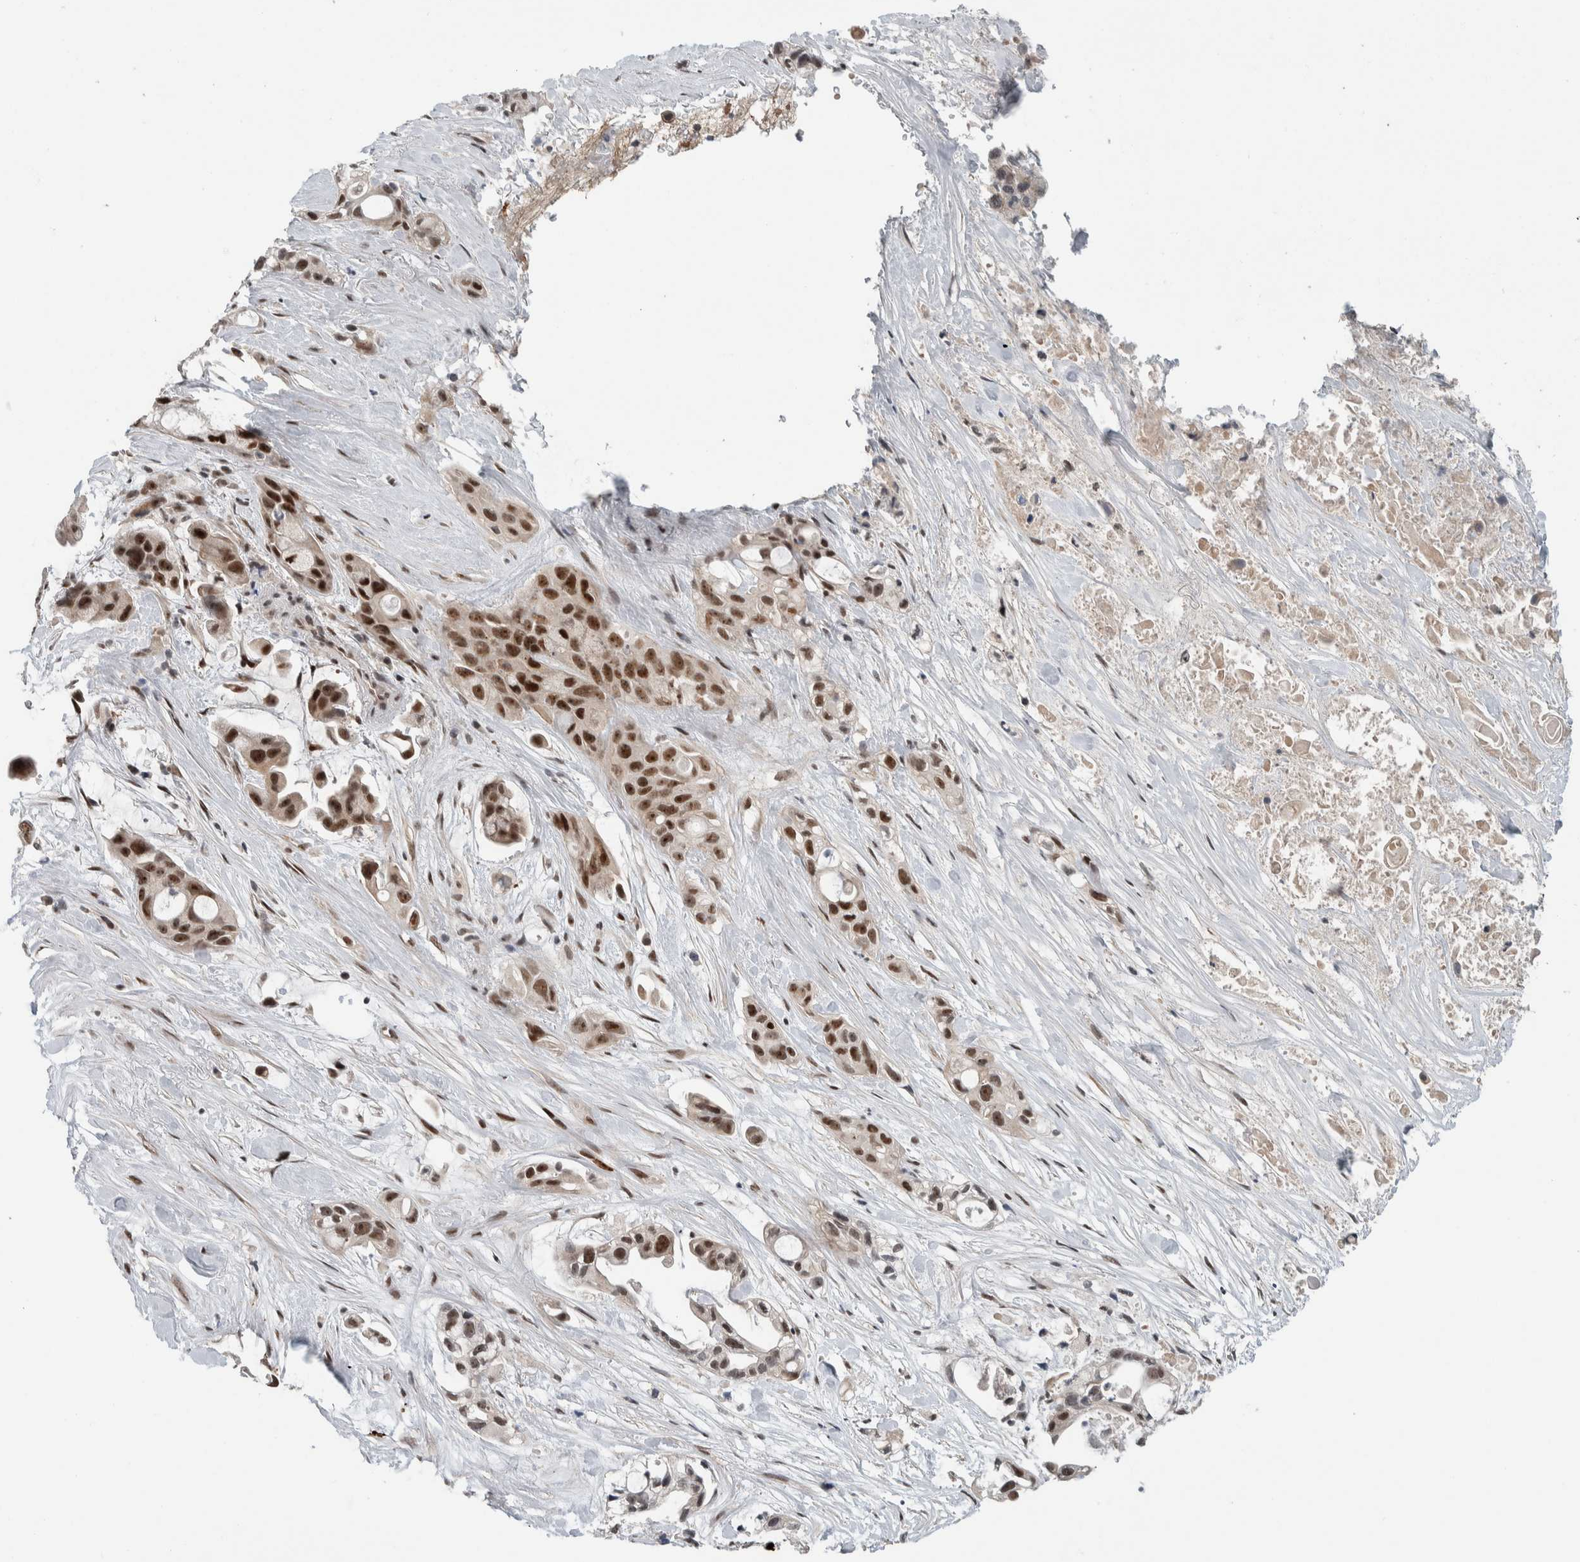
{"staining": {"intensity": "strong", "quantity": ">75%", "location": "nuclear"}, "tissue": "pancreatic cancer", "cell_type": "Tumor cells", "image_type": "cancer", "snomed": [{"axis": "morphology", "description": "Adenocarcinoma, NOS"}, {"axis": "topography", "description": "Pancreas"}], "caption": "The photomicrograph demonstrates staining of pancreatic adenocarcinoma, revealing strong nuclear protein positivity (brown color) within tumor cells. (DAB (3,3'-diaminobenzidine) IHC, brown staining for protein, blue staining for nuclei).", "gene": "ZFP91", "patient": {"sex": "male", "age": 53}}